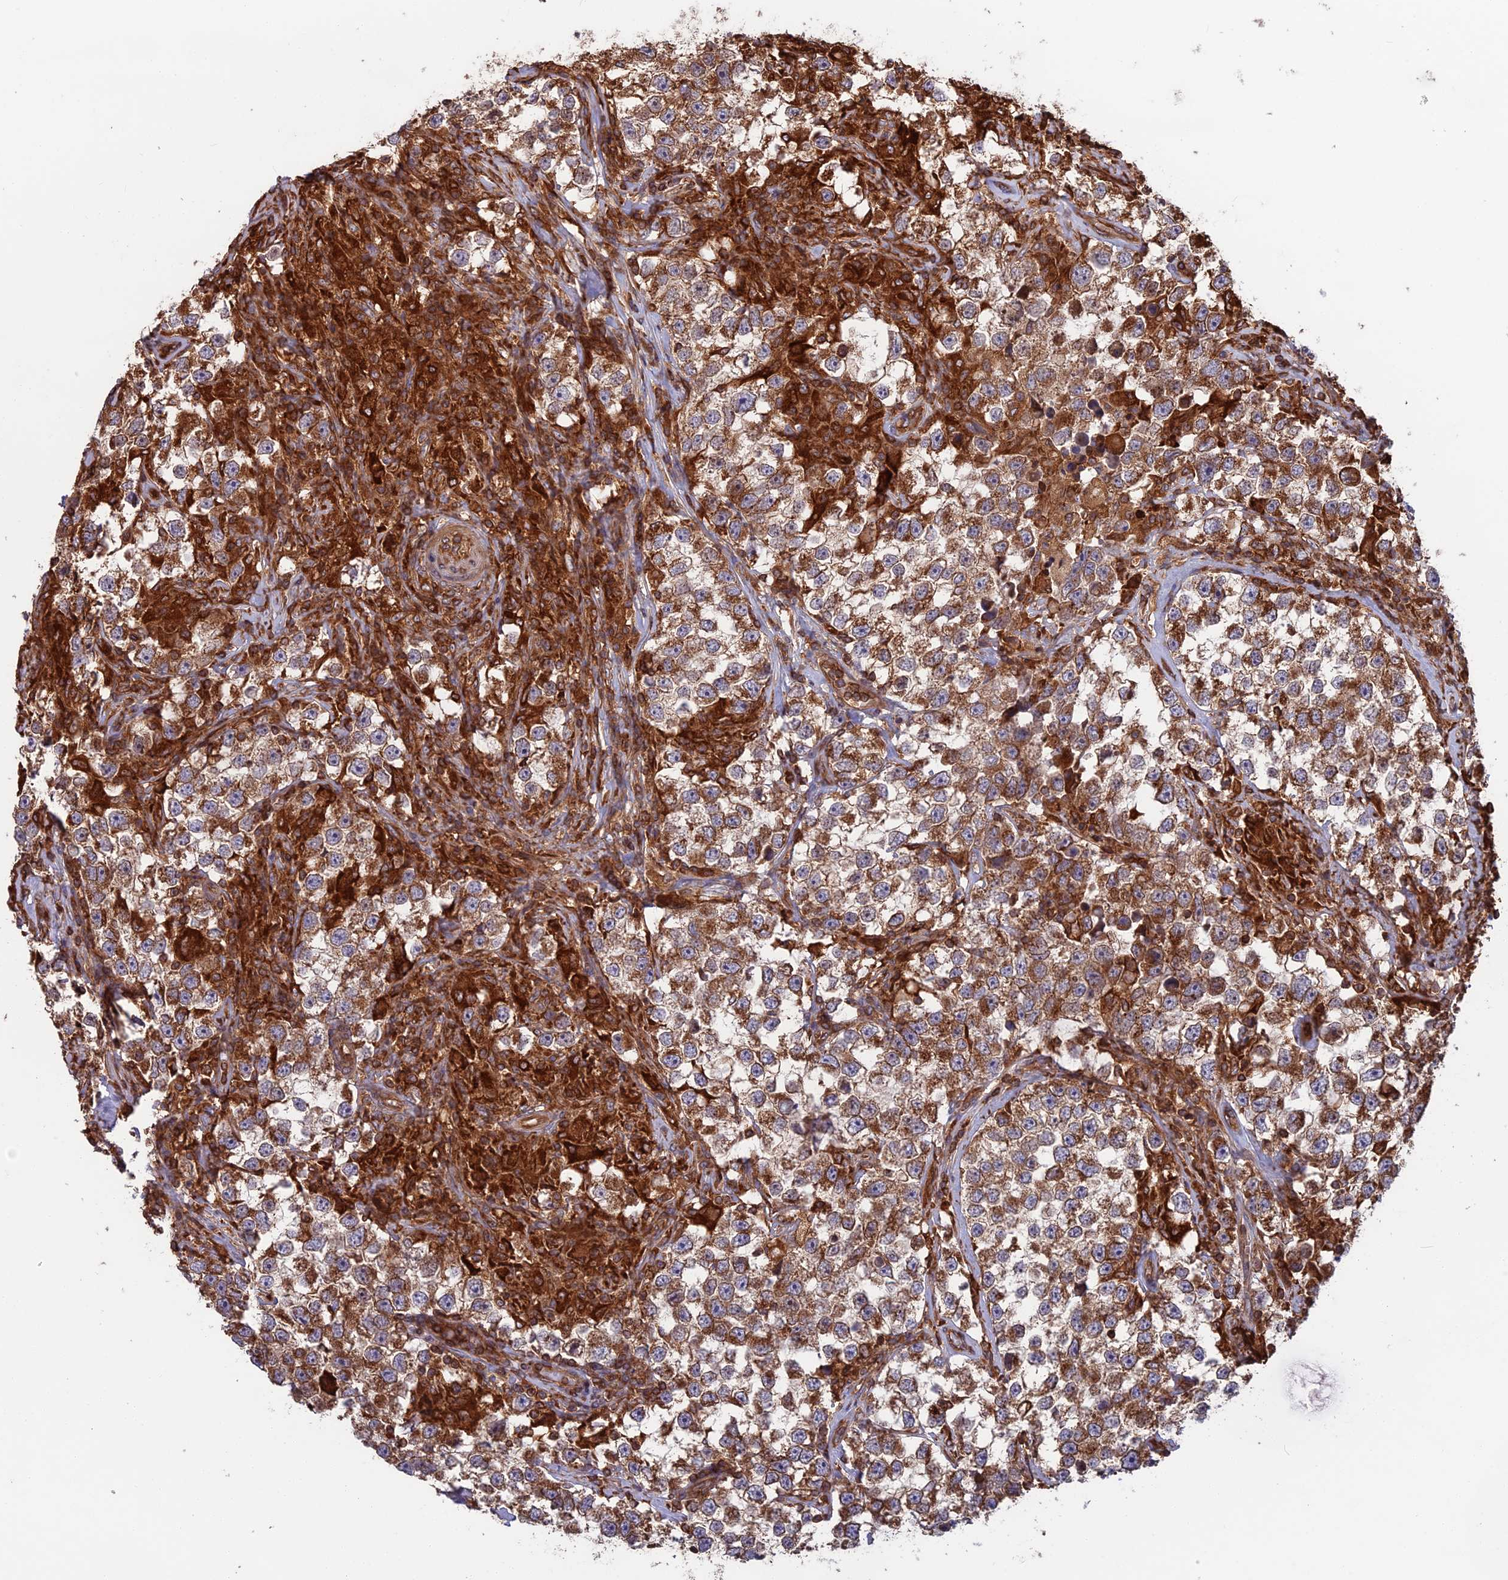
{"staining": {"intensity": "moderate", "quantity": ">75%", "location": "cytoplasmic/membranous"}, "tissue": "testis cancer", "cell_type": "Tumor cells", "image_type": "cancer", "snomed": [{"axis": "morphology", "description": "Seminoma, NOS"}, {"axis": "topography", "description": "Testis"}], "caption": "A photomicrograph of seminoma (testis) stained for a protein demonstrates moderate cytoplasmic/membranous brown staining in tumor cells.", "gene": "WDR1", "patient": {"sex": "male", "age": 46}}